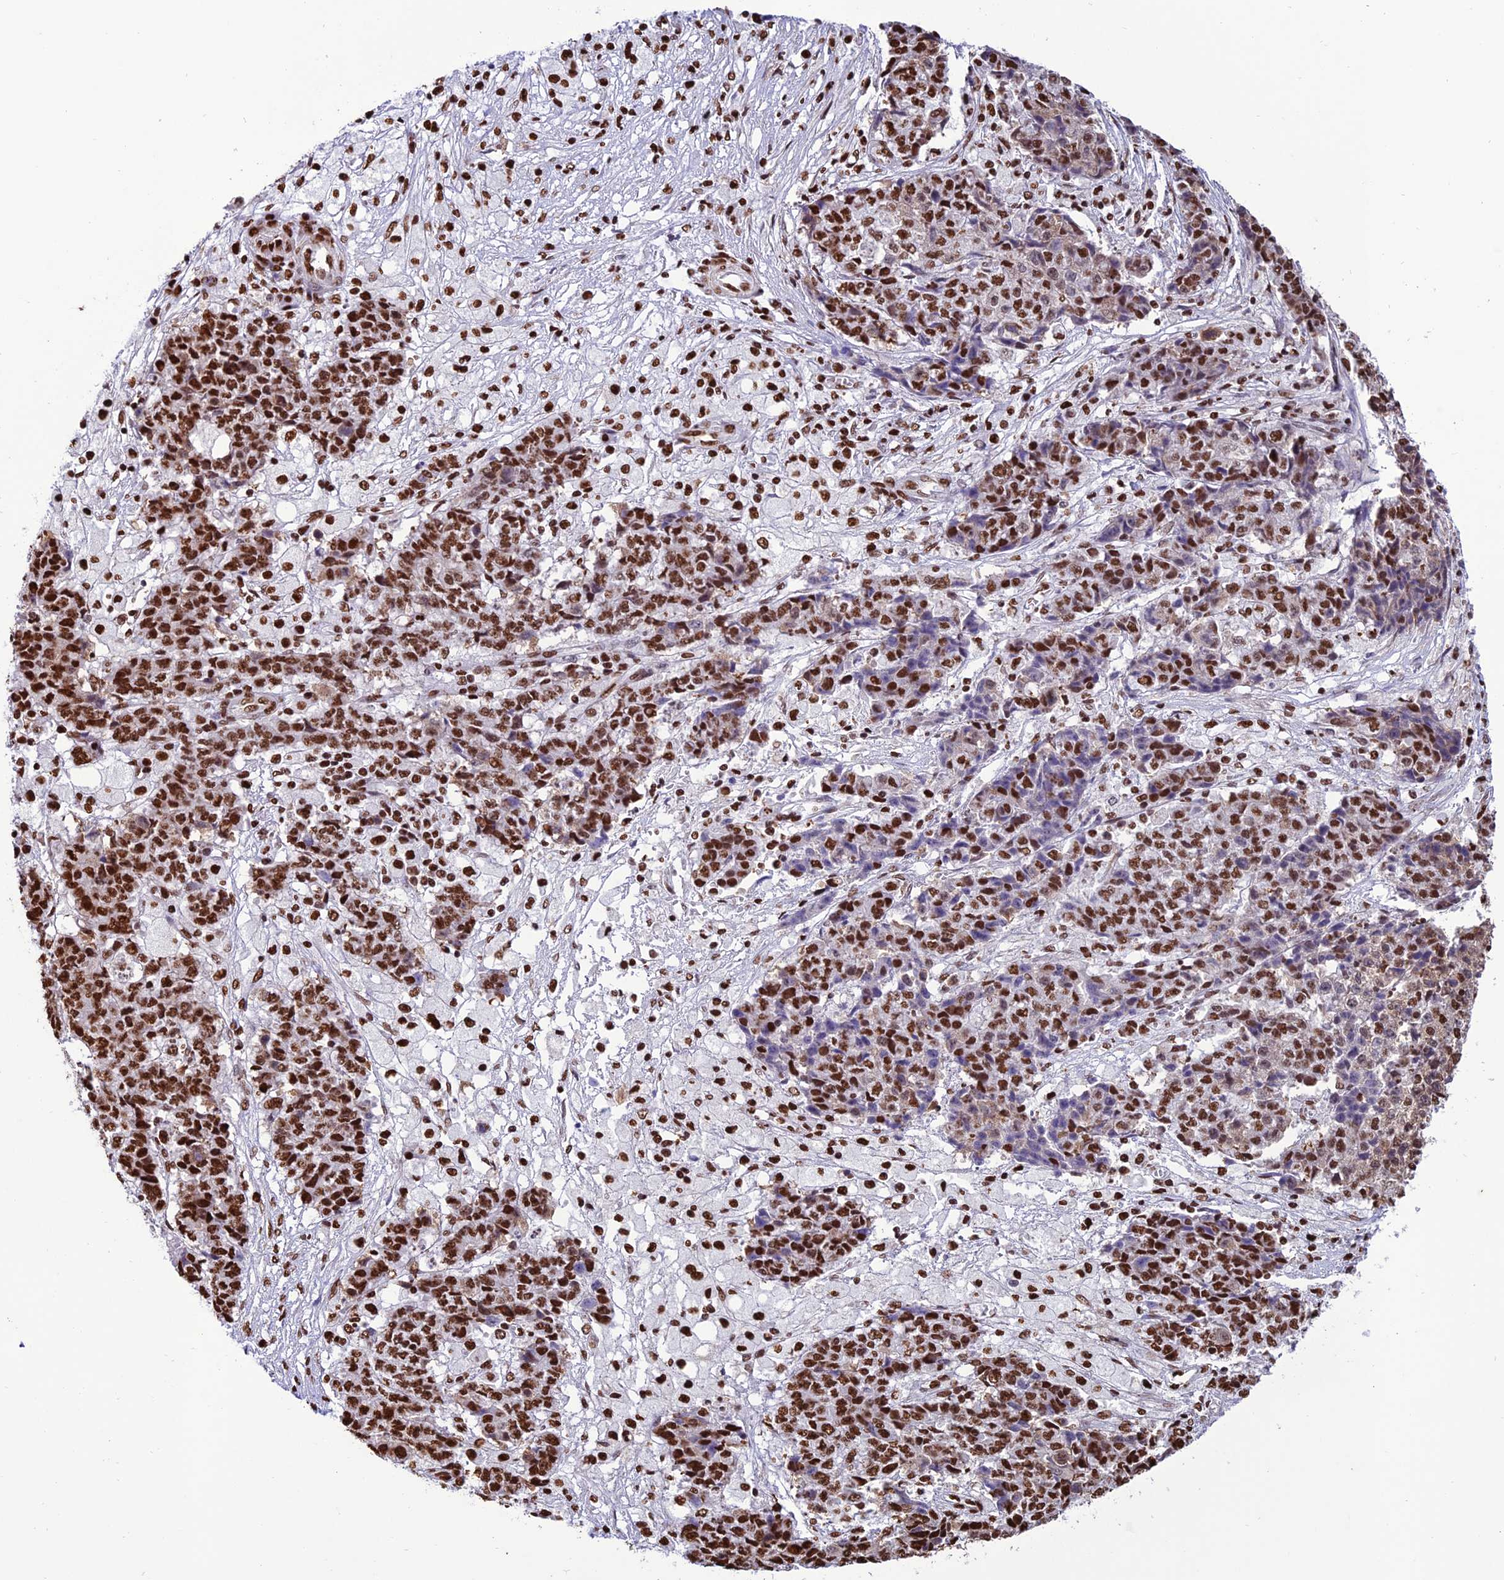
{"staining": {"intensity": "strong", "quantity": ">75%", "location": "nuclear"}, "tissue": "ovarian cancer", "cell_type": "Tumor cells", "image_type": "cancer", "snomed": [{"axis": "morphology", "description": "Carcinoma, endometroid"}, {"axis": "topography", "description": "Ovary"}], "caption": "Immunohistochemistry histopathology image of neoplastic tissue: endometroid carcinoma (ovarian) stained using immunohistochemistry exhibits high levels of strong protein expression localized specifically in the nuclear of tumor cells, appearing as a nuclear brown color.", "gene": "INO80E", "patient": {"sex": "female", "age": 42}}